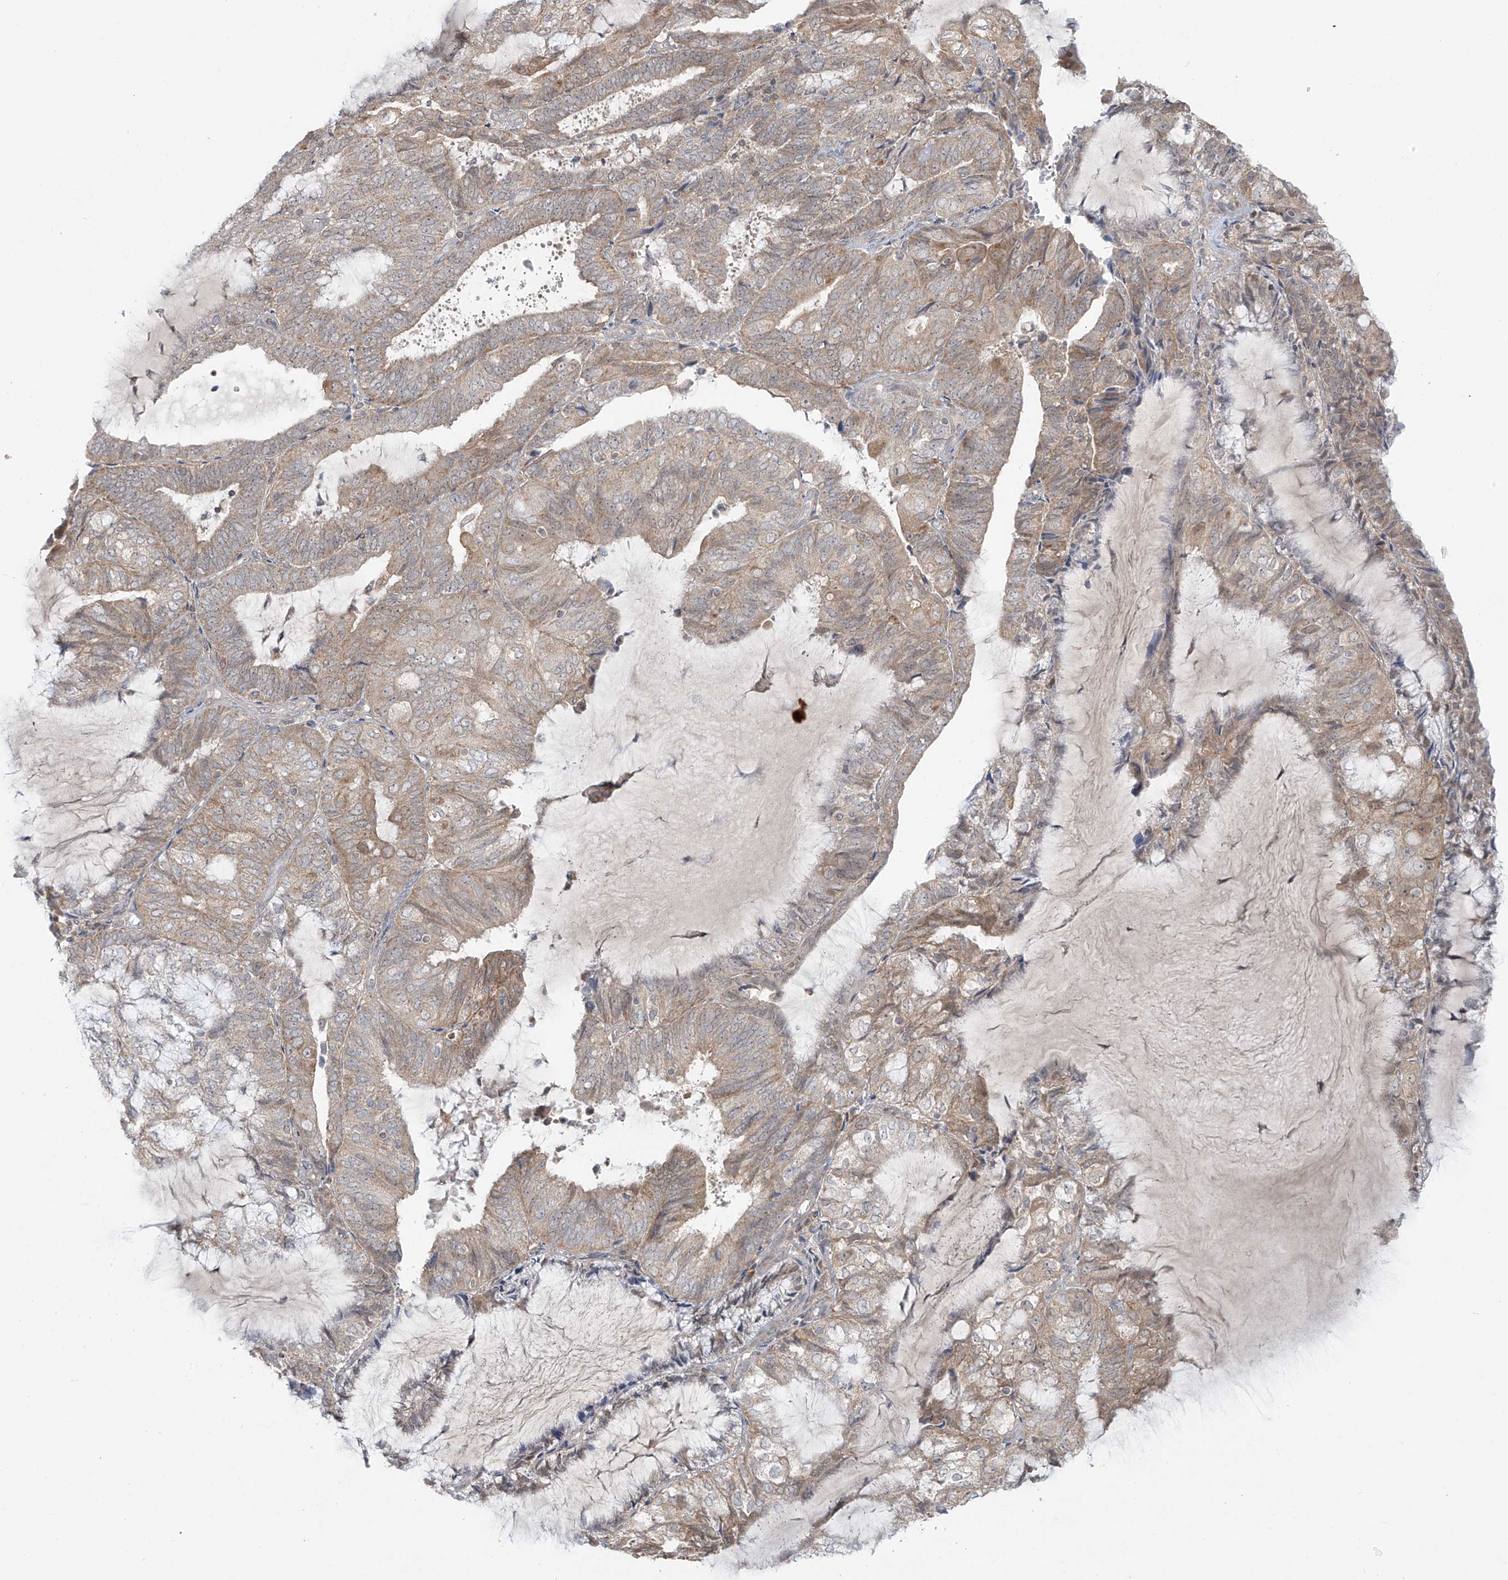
{"staining": {"intensity": "weak", "quantity": "<25%", "location": "cytoplasmic/membranous"}, "tissue": "endometrial cancer", "cell_type": "Tumor cells", "image_type": "cancer", "snomed": [{"axis": "morphology", "description": "Adenocarcinoma, NOS"}, {"axis": "topography", "description": "Endometrium"}], "caption": "An image of endometrial cancer stained for a protein displays no brown staining in tumor cells.", "gene": "HDDC2", "patient": {"sex": "female", "age": 81}}